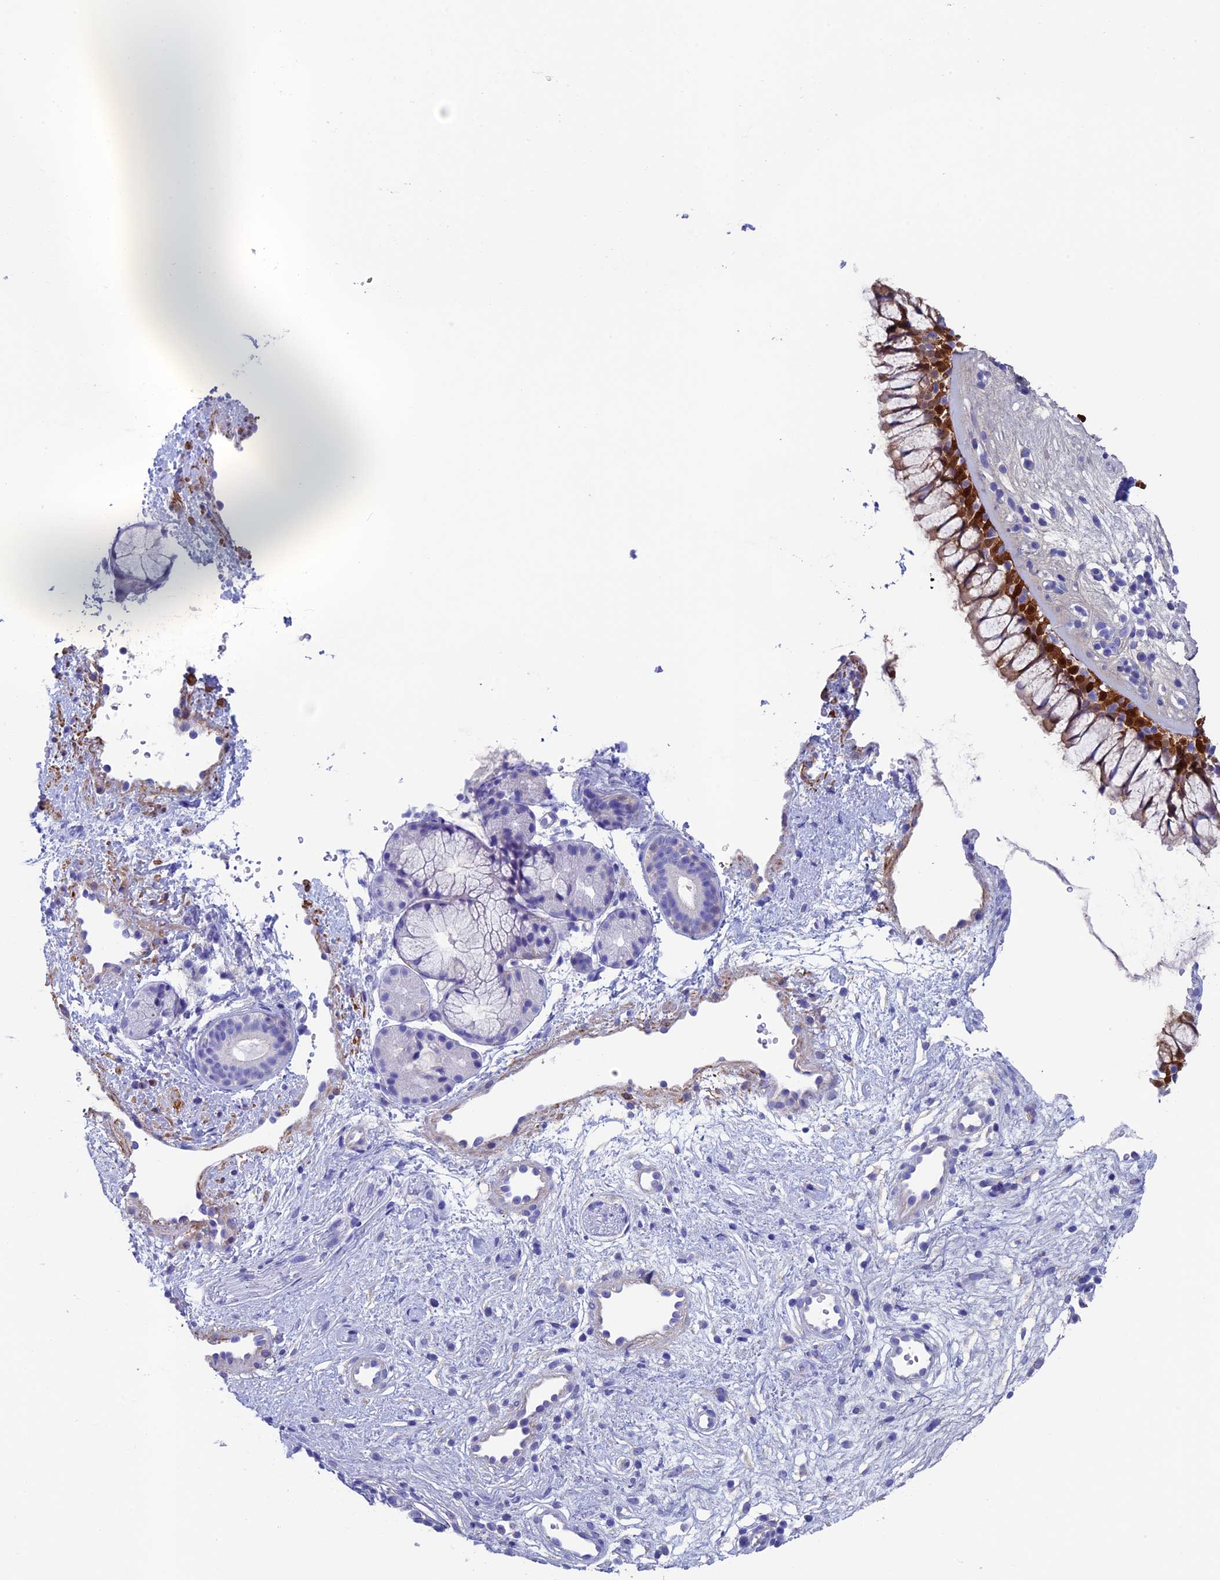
{"staining": {"intensity": "strong", "quantity": ">75%", "location": "cytoplasmic/membranous,nuclear"}, "tissue": "nasopharynx", "cell_type": "Respiratory epithelial cells", "image_type": "normal", "snomed": [{"axis": "morphology", "description": "Normal tissue, NOS"}, {"axis": "topography", "description": "Nasopharynx"}], "caption": "Protein staining of normal nasopharynx exhibits strong cytoplasmic/membranous,nuclear staining in about >75% of respiratory epithelial cells. (Brightfield microscopy of DAB IHC at high magnification).", "gene": "ADH7", "patient": {"sex": "male", "age": 32}}